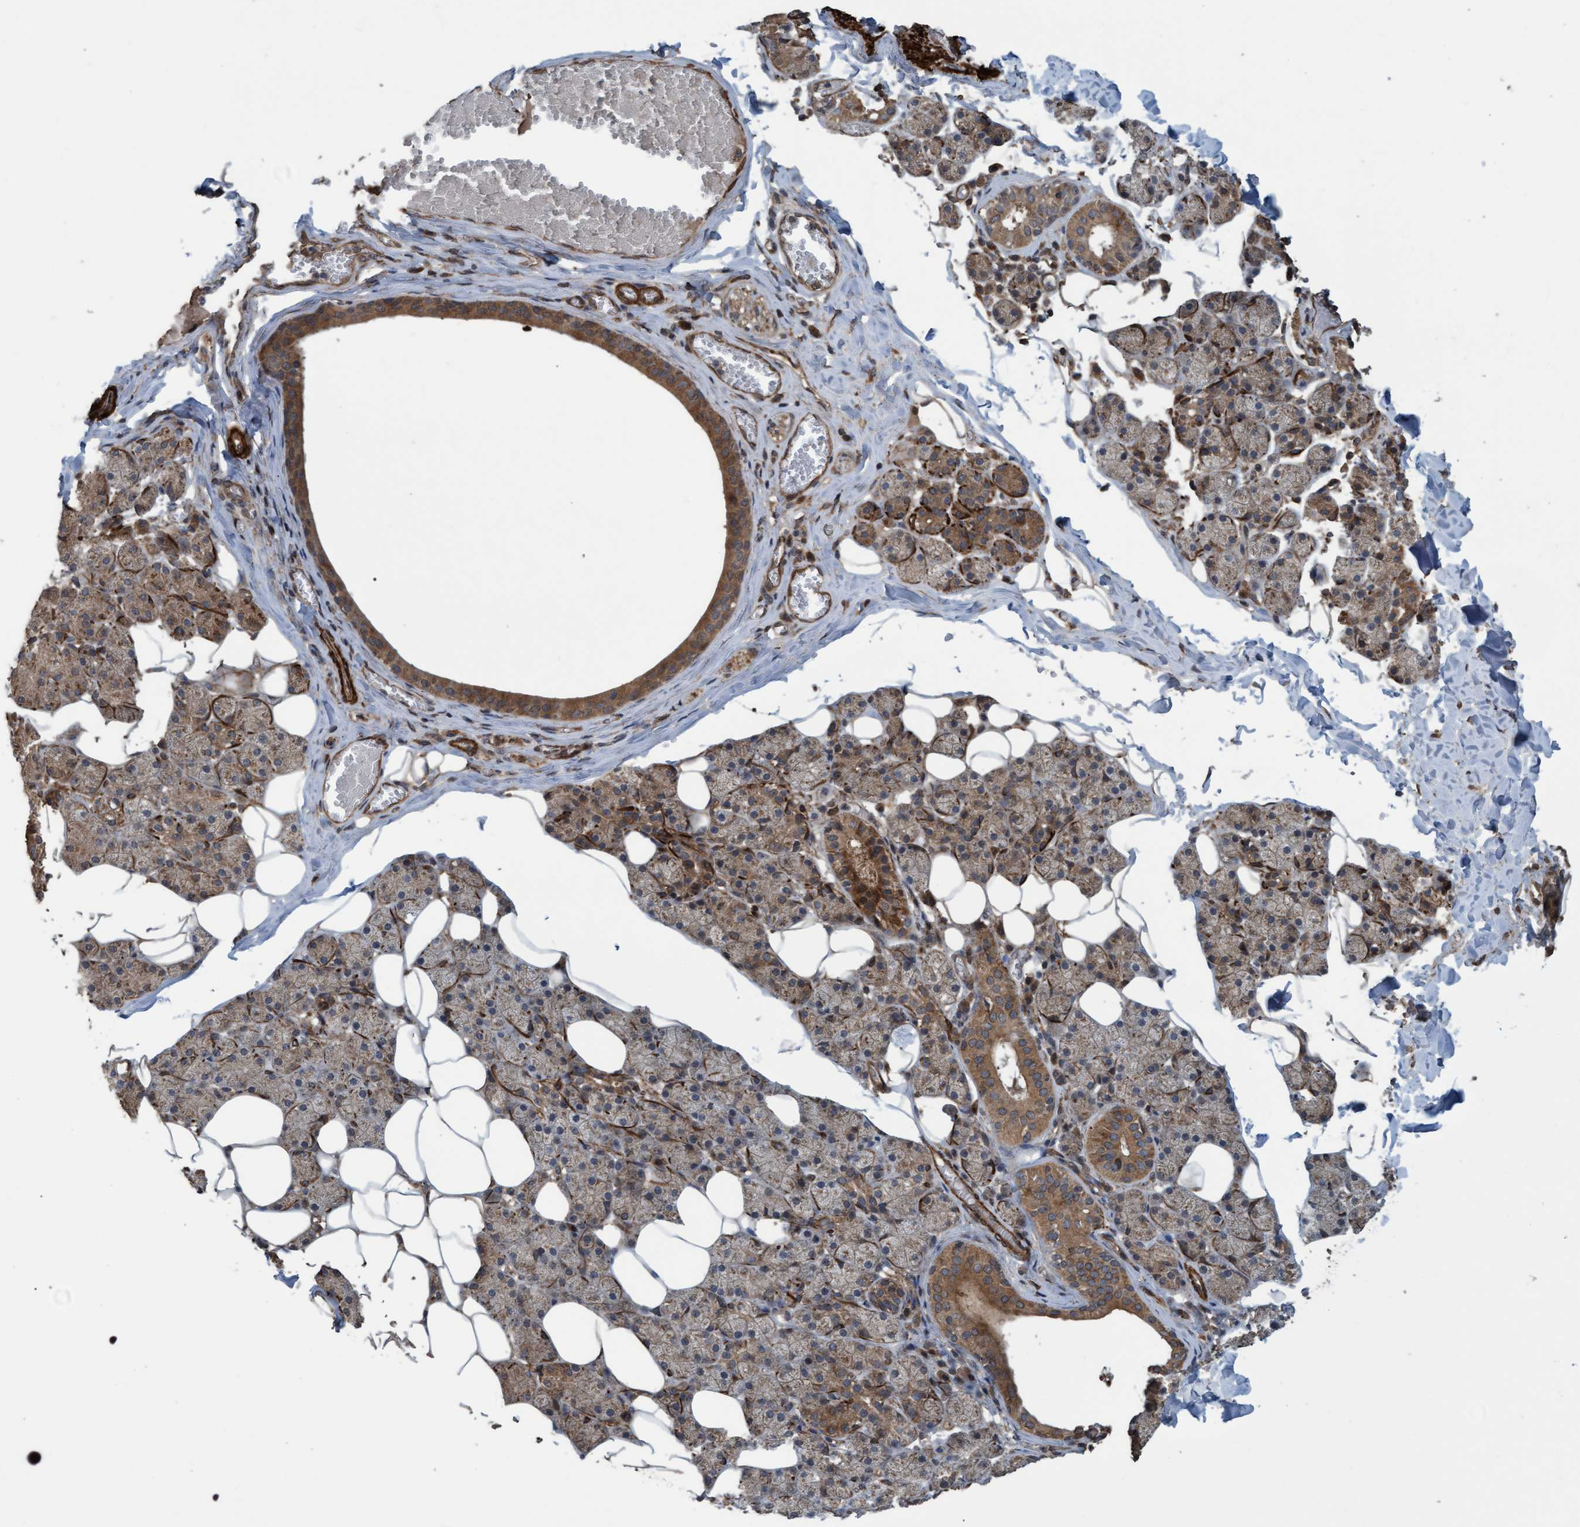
{"staining": {"intensity": "moderate", "quantity": "25%-75%", "location": "cytoplasmic/membranous"}, "tissue": "salivary gland", "cell_type": "Glandular cells", "image_type": "normal", "snomed": [{"axis": "morphology", "description": "Normal tissue, NOS"}, {"axis": "topography", "description": "Salivary gland"}], "caption": "A histopathology image of salivary gland stained for a protein shows moderate cytoplasmic/membranous brown staining in glandular cells.", "gene": "GGT6", "patient": {"sex": "female", "age": 33}}